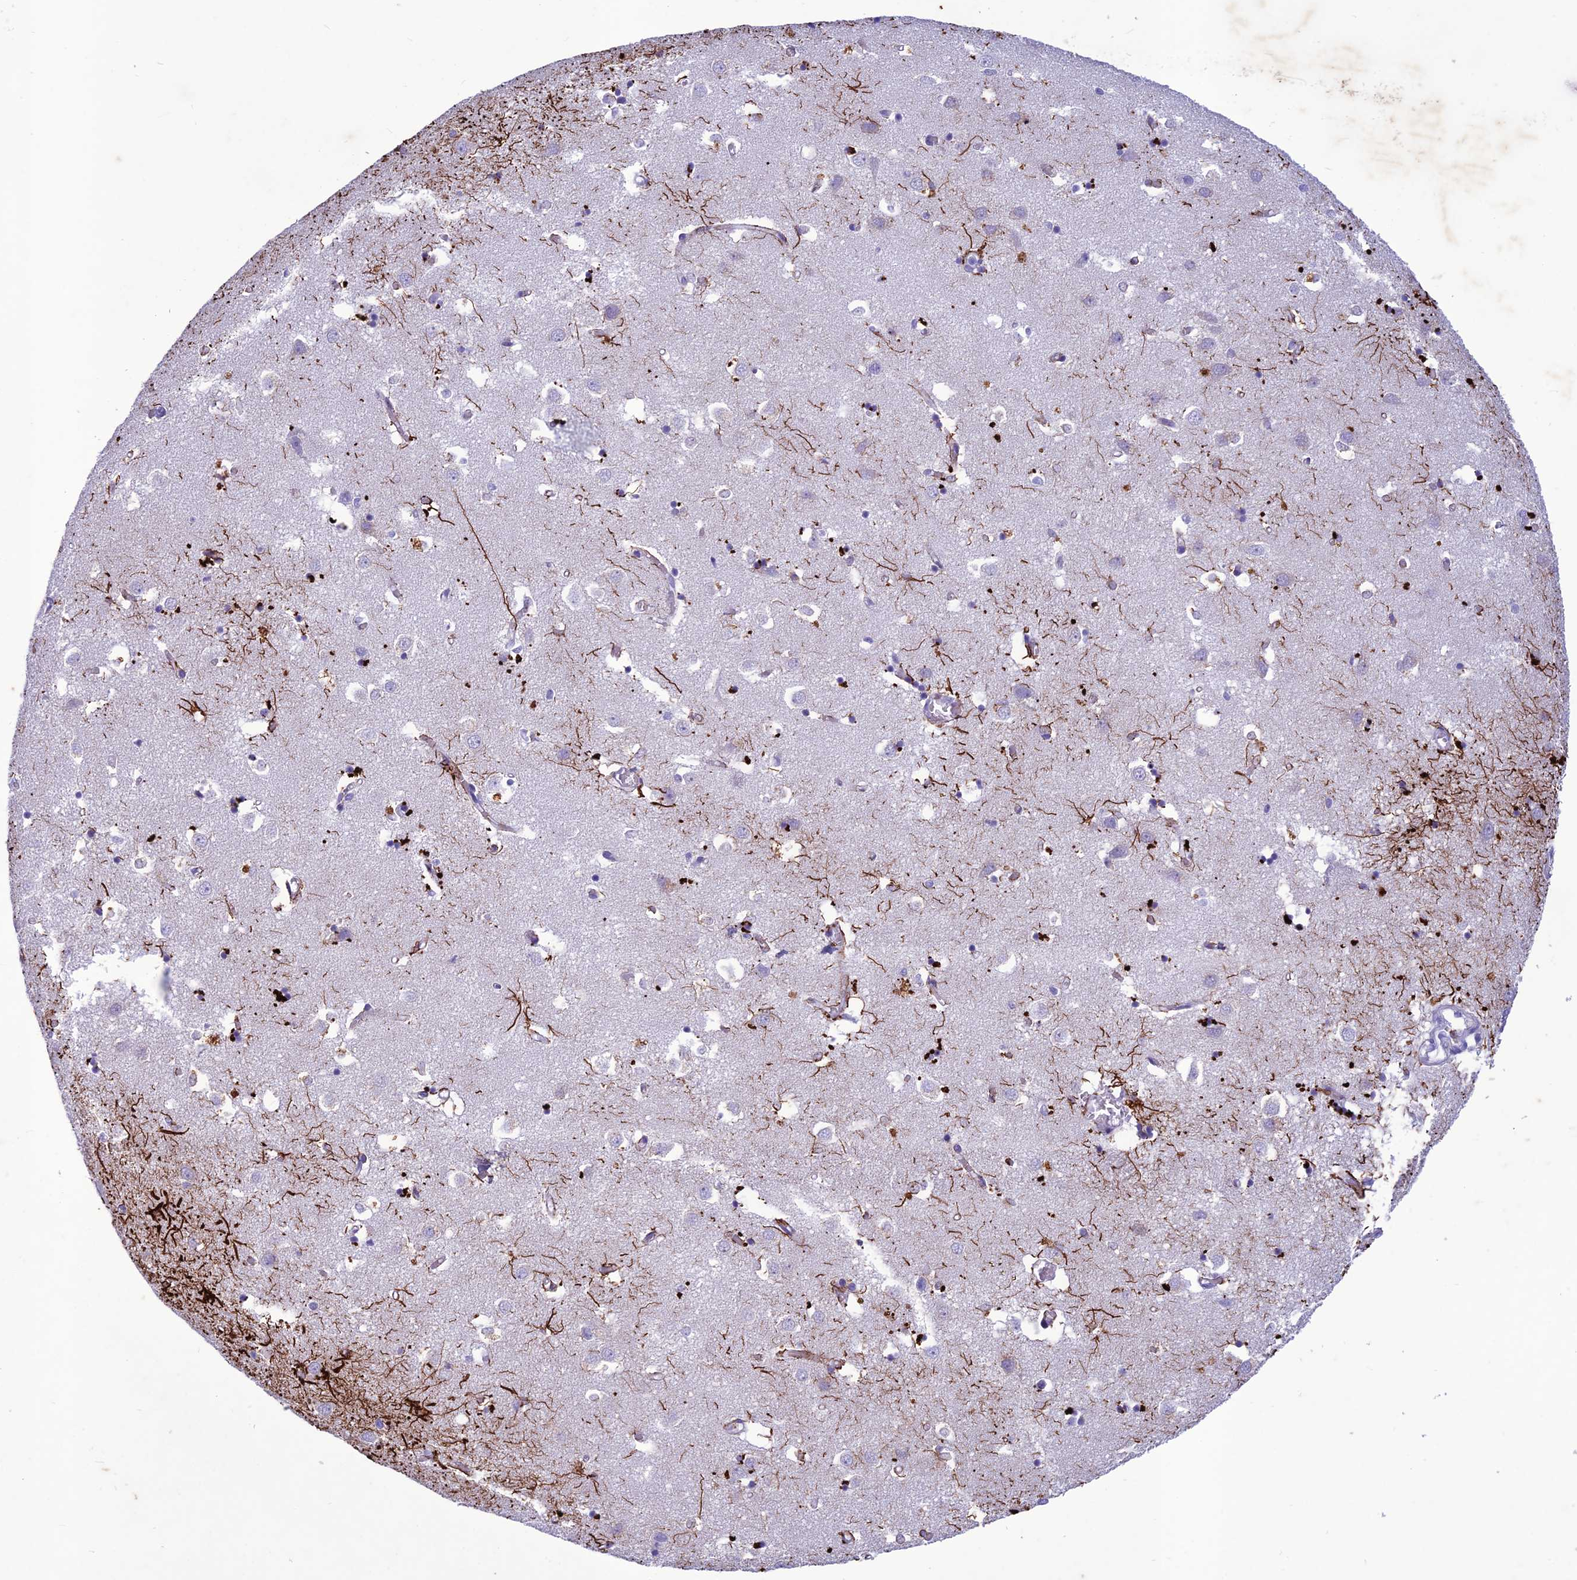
{"staining": {"intensity": "strong", "quantity": "<25%", "location": "cytoplasmic/membranous"}, "tissue": "caudate", "cell_type": "Glial cells", "image_type": "normal", "snomed": [{"axis": "morphology", "description": "Normal tissue, NOS"}, {"axis": "topography", "description": "Lateral ventricle wall"}], "caption": "Immunohistochemistry image of benign human caudate stained for a protein (brown), which reveals medium levels of strong cytoplasmic/membranous positivity in approximately <25% of glial cells.", "gene": "IFT172", "patient": {"sex": "male", "age": 70}}